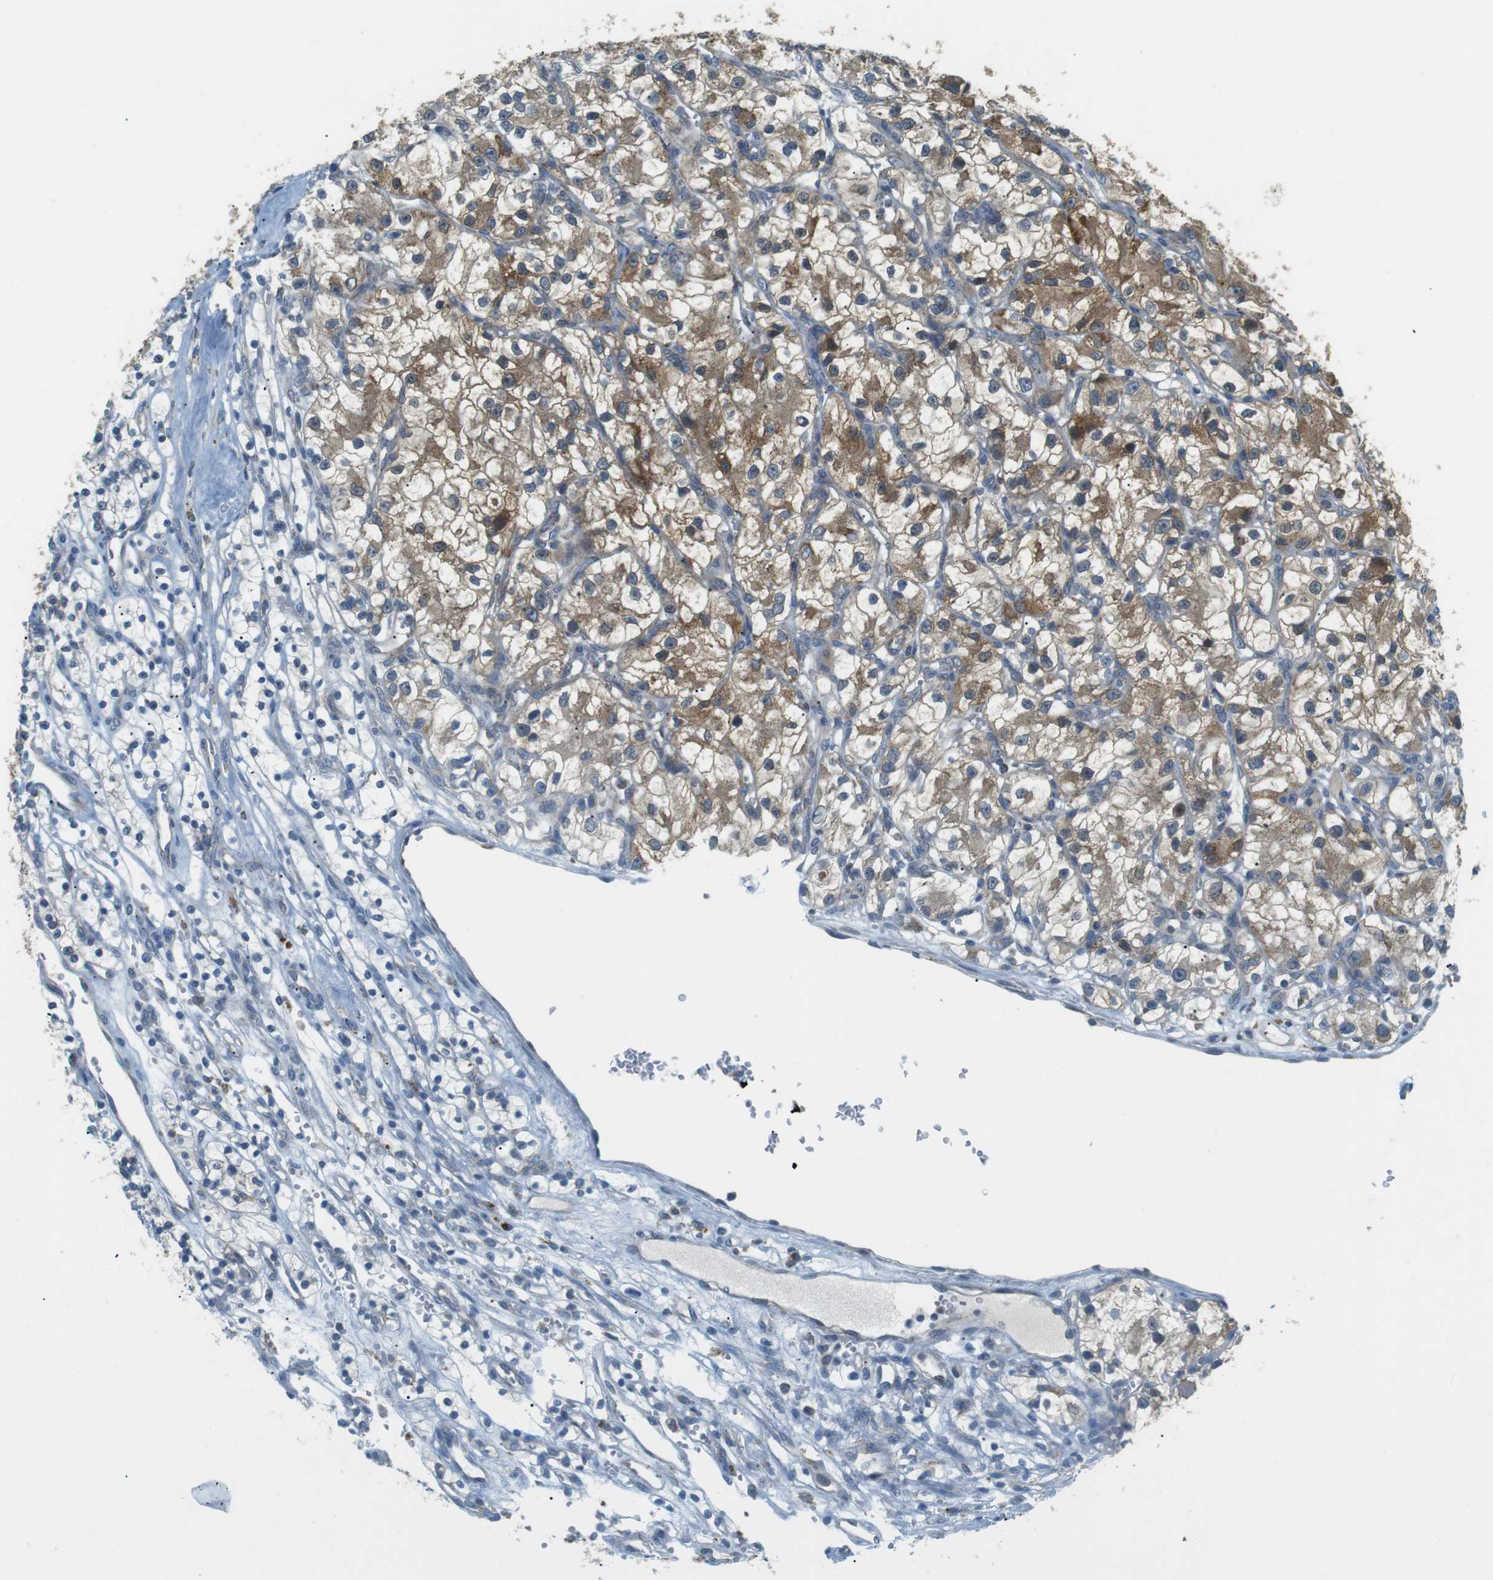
{"staining": {"intensity": "moderate", "quantity": "25%-75%", "location": "cytoplasmic/membranous"}, "tissue": "renal cancer", "cell_type": "Tumor cells", "image_type": "cancer", "snomed": [{"axis": "morphology", "description": "Adenocarcinoma, NOS"}, {"axis": "topography", "description": "Kidney"}], "caption": "IHC staining of renal cancer, which exhibits medium levels of moderate cytoplasmic/membranous staining in approximately 25%-75% of tumor cells indicating moderate cytoplasmic/membranous protein expression. The staining was performed using DAB (brown) for protein detection and nuclei were counterstained in hematoxylin (blue).", "gene": "BACE1", "patient": {"sex": "female", "age": 57}}